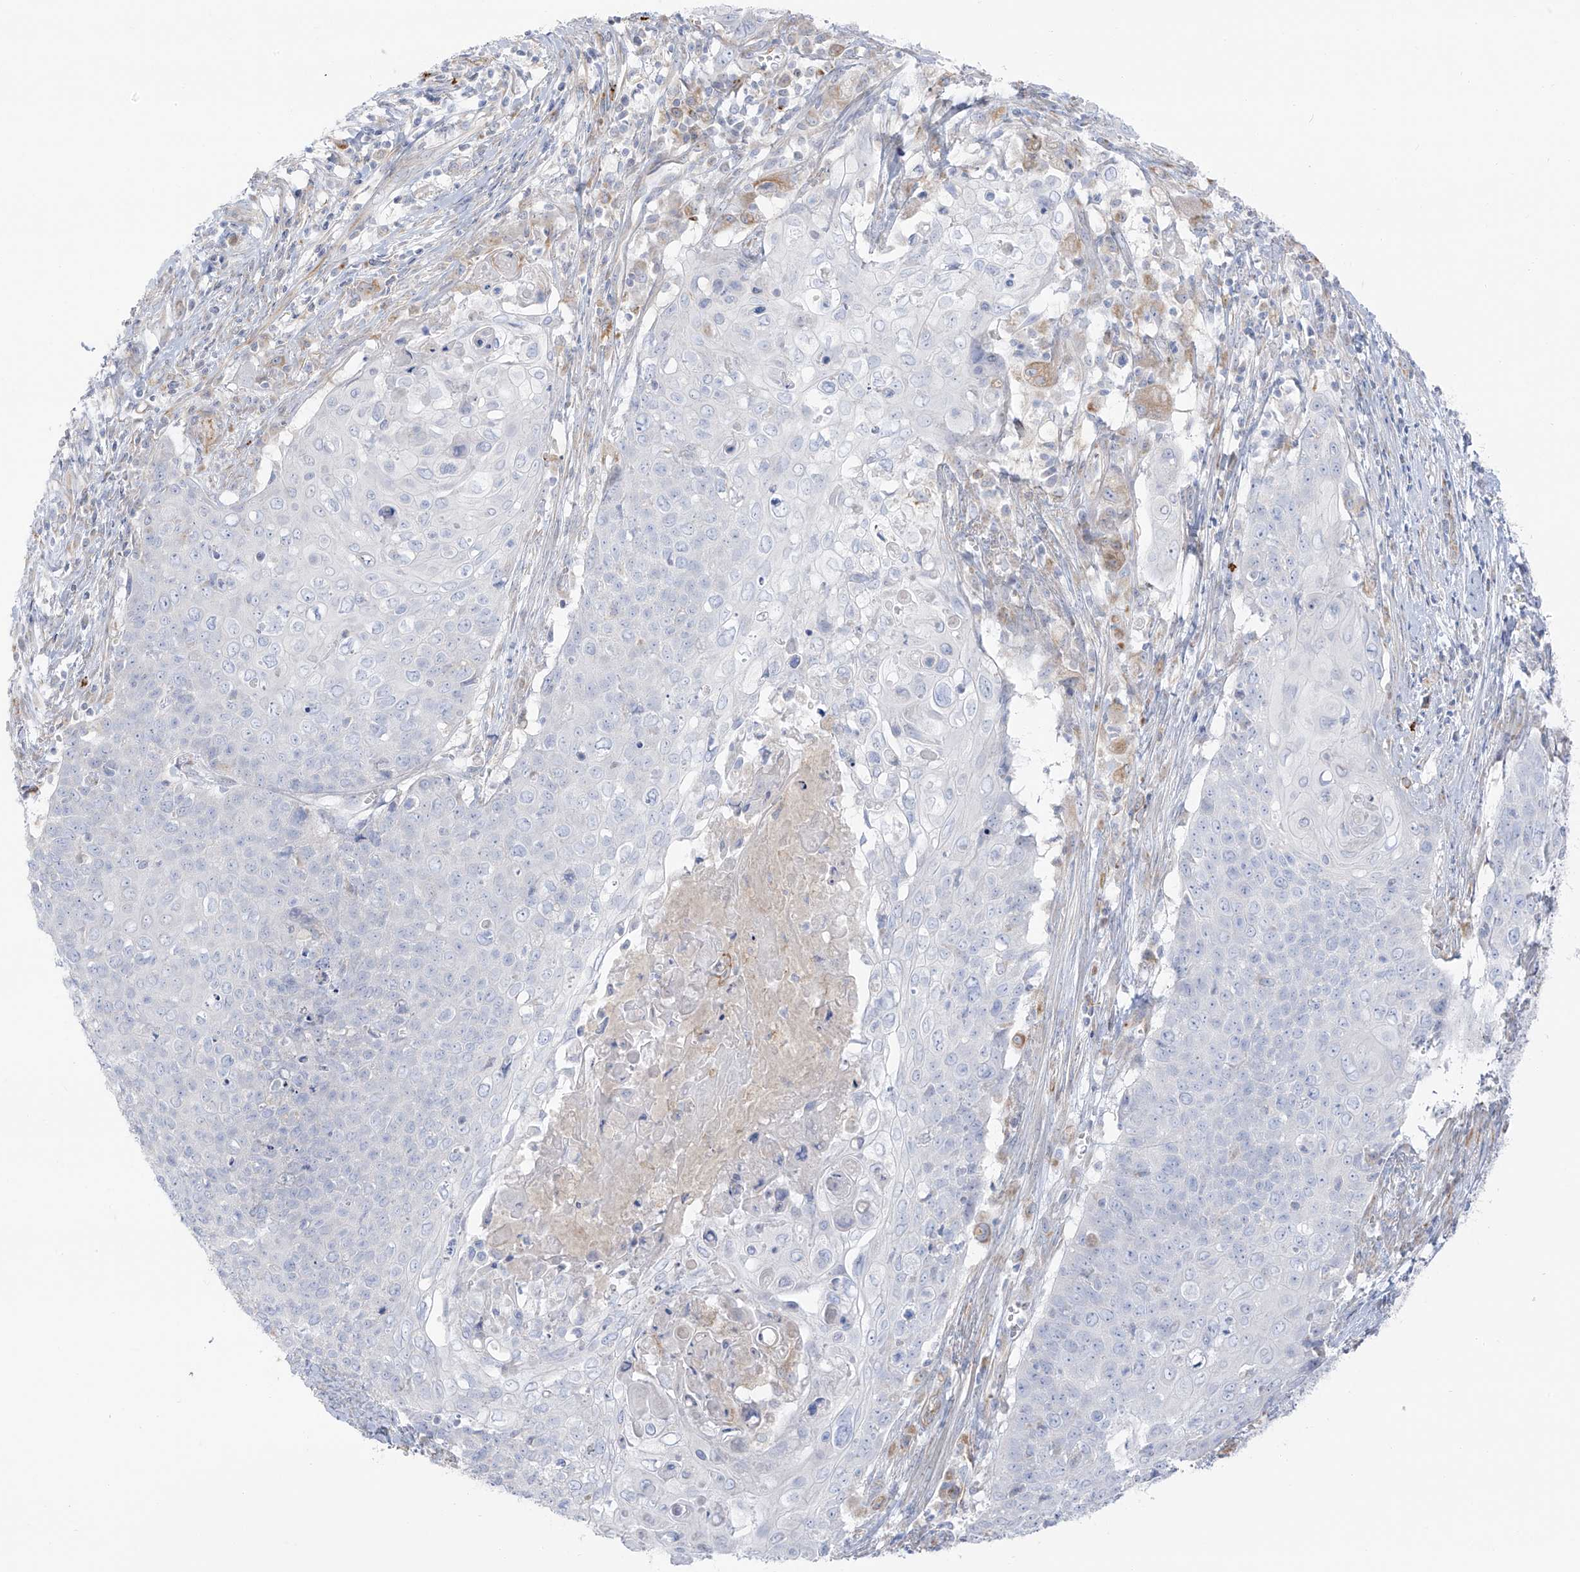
{"staining": {"intensity": "negative", "quantity": "none", "location": "none"}, "tissue": "cervical cancer", "cell_type": "Tumor cells", "image_type": "cancer", "snomed": [{"axis": "morphology", "description": "Squamous cell carcinoma, NOS"}, {"axis": "topography", "description": "Cervix"}], "caption": "Immunohistochemical staining of cervical cancer reveals no significant positivity in tumor cells.", "gene": "TAL2", "patient": {"sex": "female", "age": 39}}